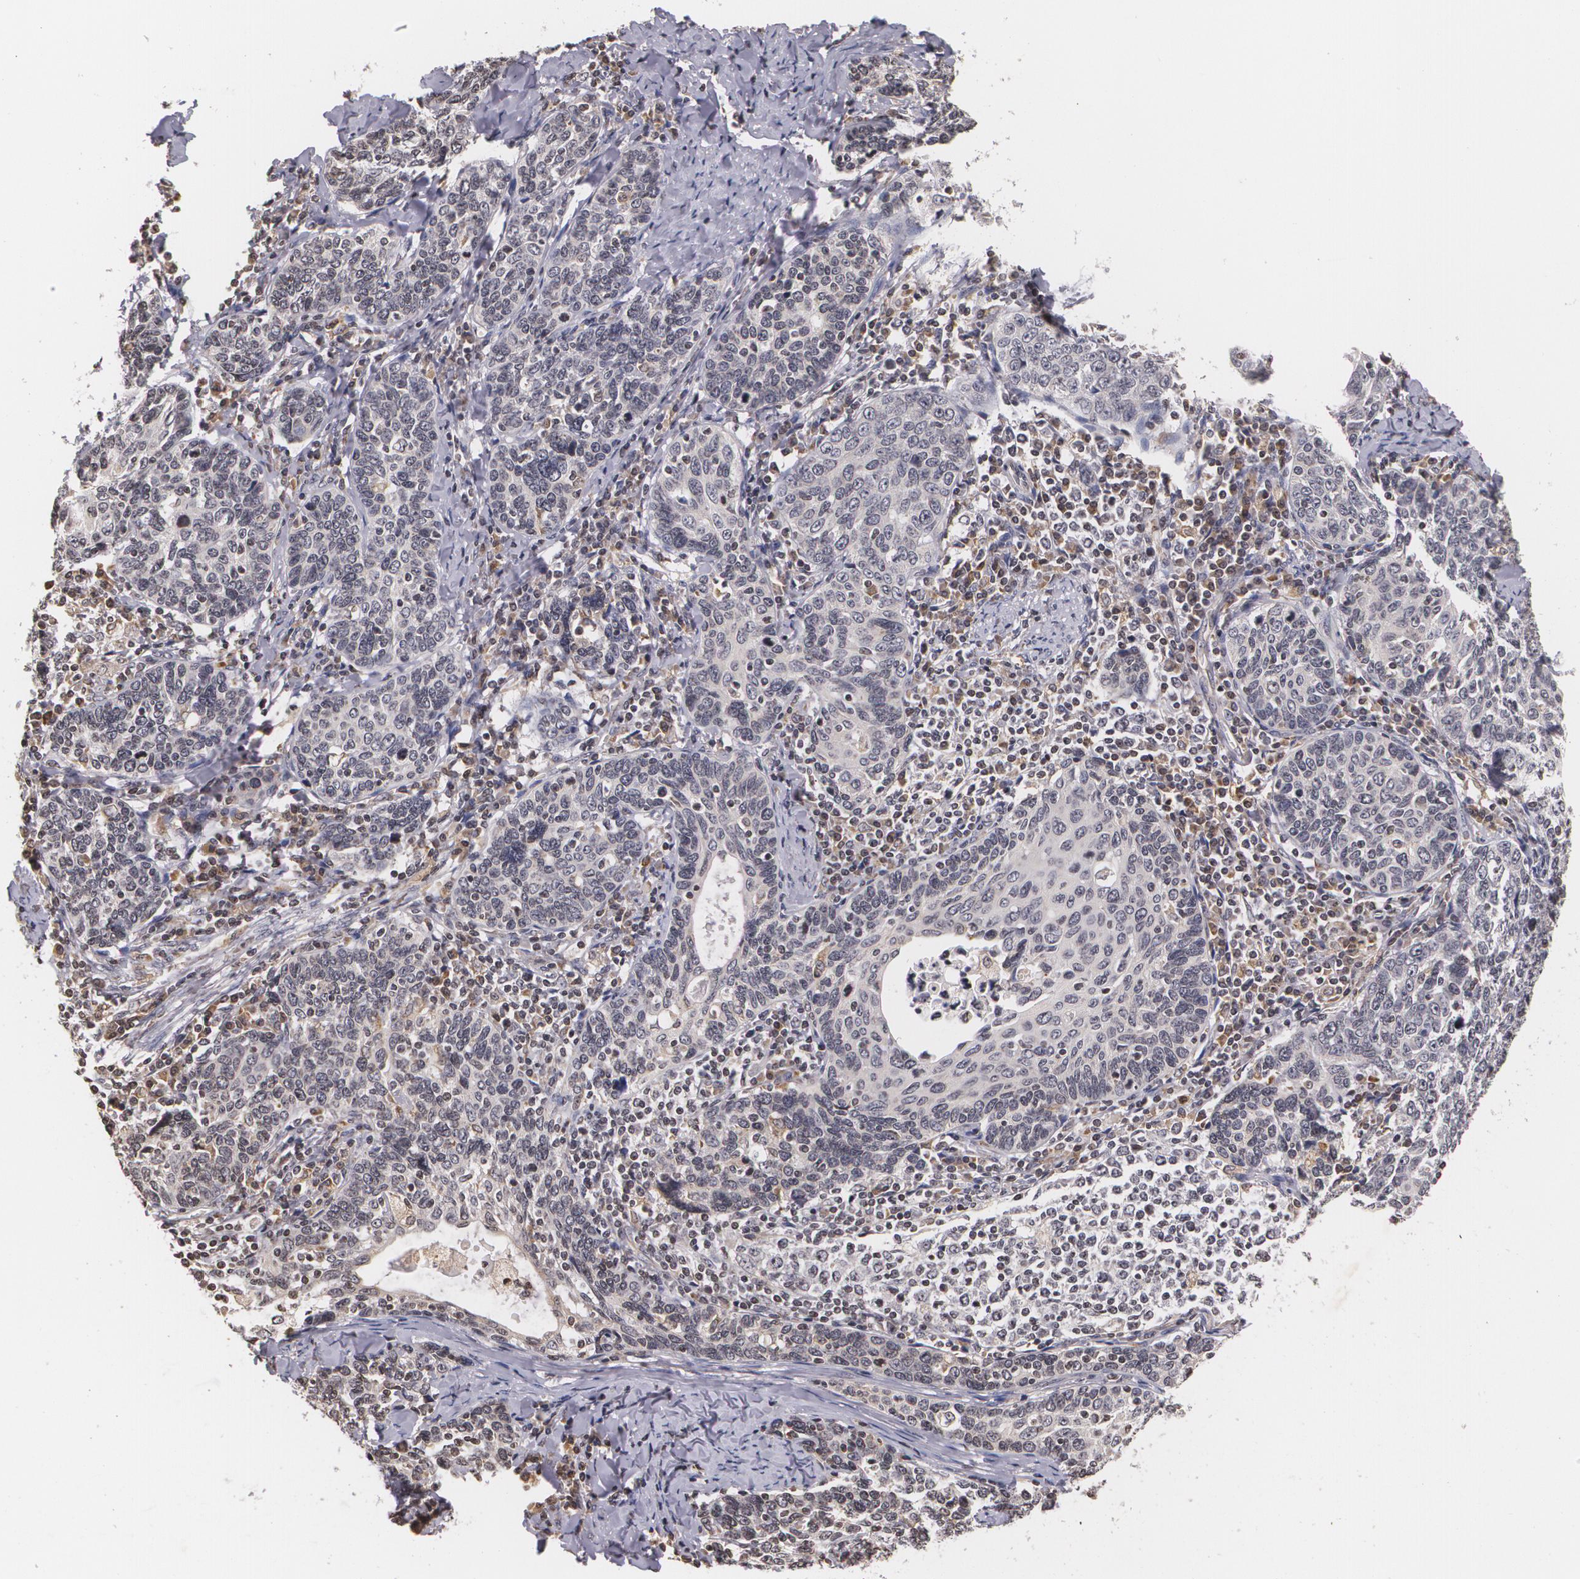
{"staining": {"intensity": "negative", "quantity": "none", "location": "none"}, "tissue": "cervical cancer", "cell_type": "Tumor cells", "image_type": "cancer", "snomed": [{"axis": "morphology", "description": "Squamous cell carcinoma, NOS"}, {"axis": "topography", "description": "Cervix"}], "caption": "Tumor cells are negative for protein expression in human cervical cancer.", "gene": "VAV3", "patient": {"sex": "female", "age": 41}}